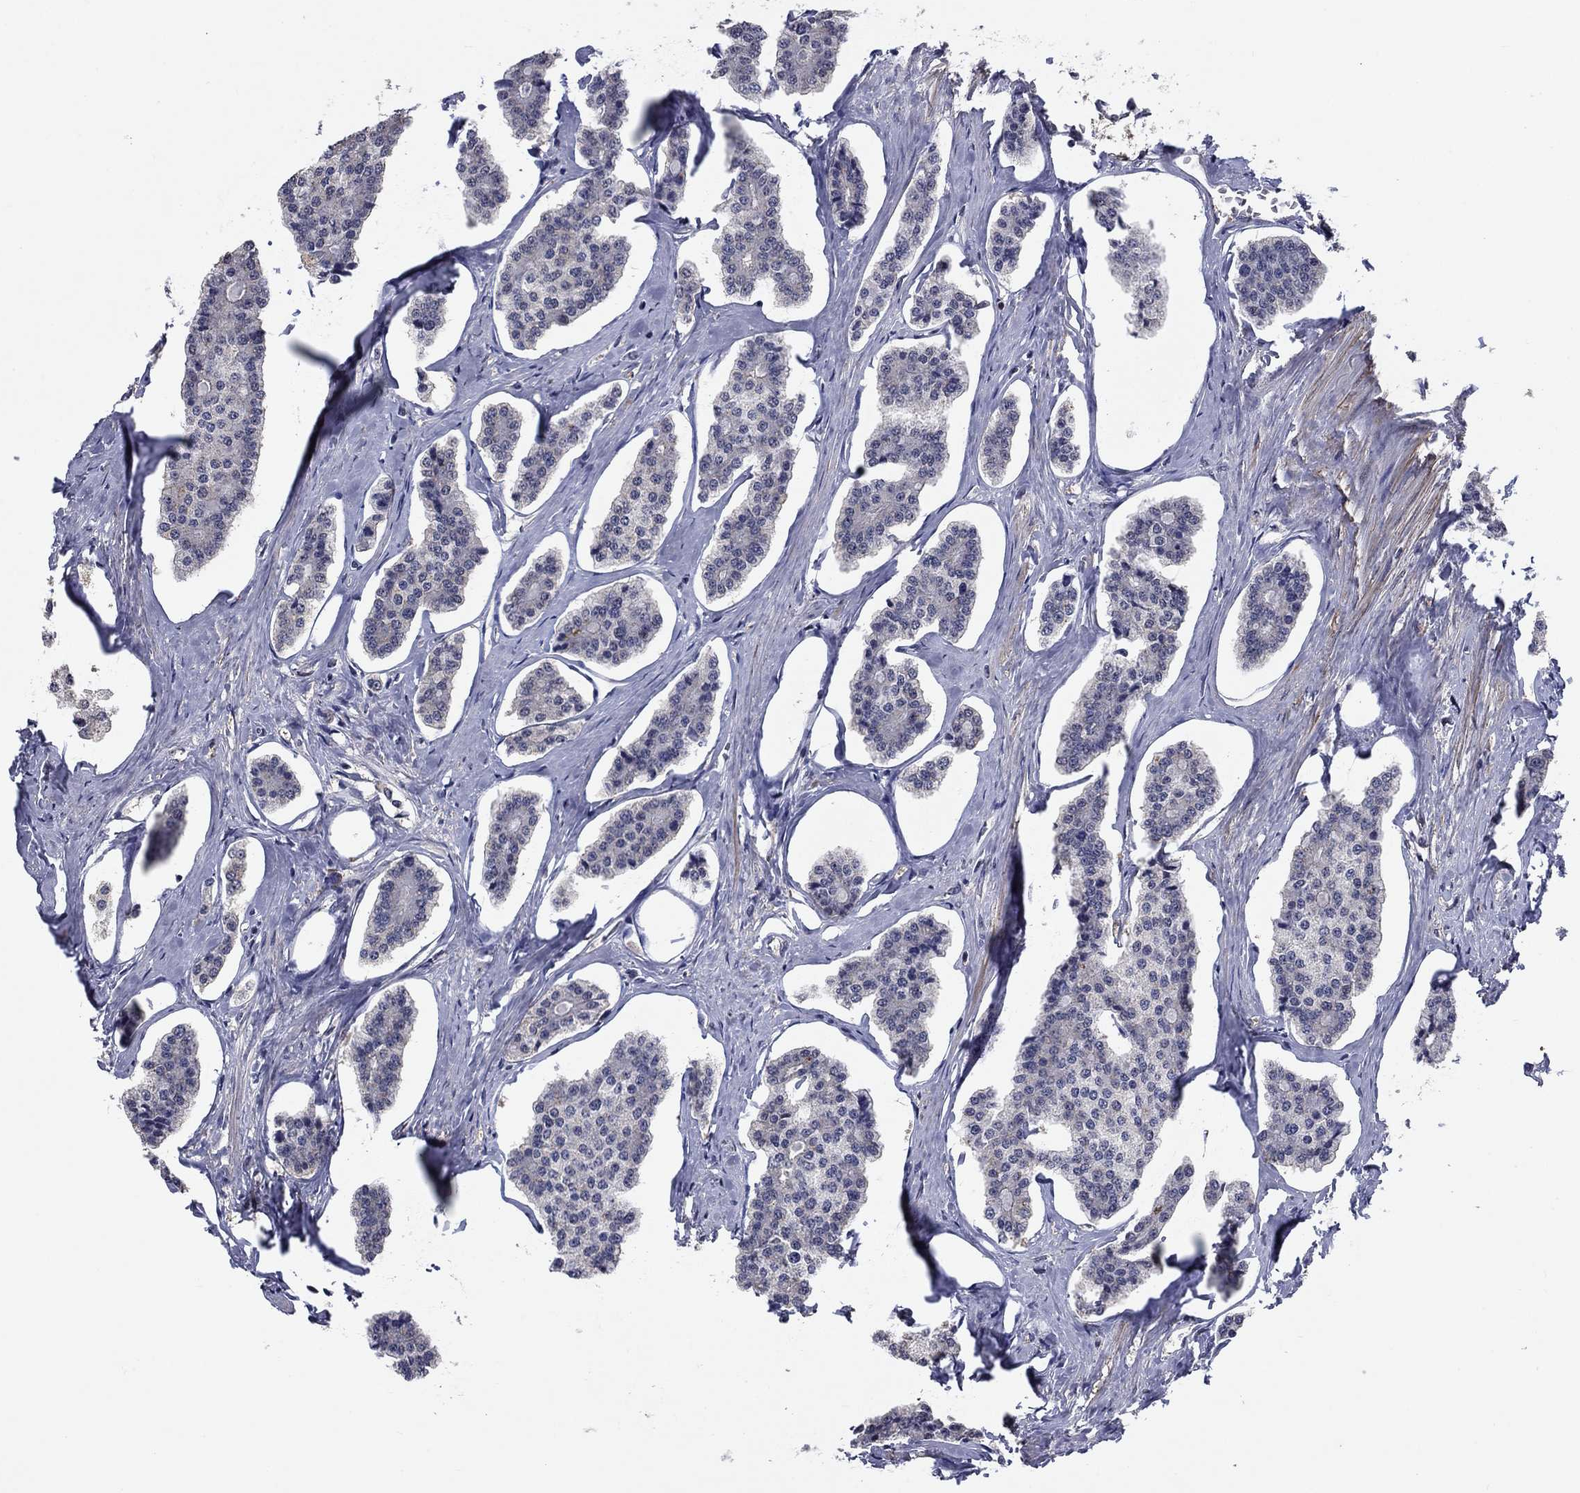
{"staining": {"intensity": "negative", "quantity": "none", "location": "none"}, "tissue": "carcinoid", "cell_type": "Tumor cells", "image_type": "cancer", "snomed": [{"axis": "morphology", "description": "Carcinoid, malignant, NOS"}, {"axis": "topography", "description": "Small intestine"}], "caption": "A photomicrograph of human carcinoid (malignant) is negative for staining in tumor cells. (Brightfield microscopy of DAB (3,3'-diaminobenzidine) immunohistochemistry (IHC) at high magnification).", "gene": "TYMS", "patient": {"sex": "female", "age": 65}}